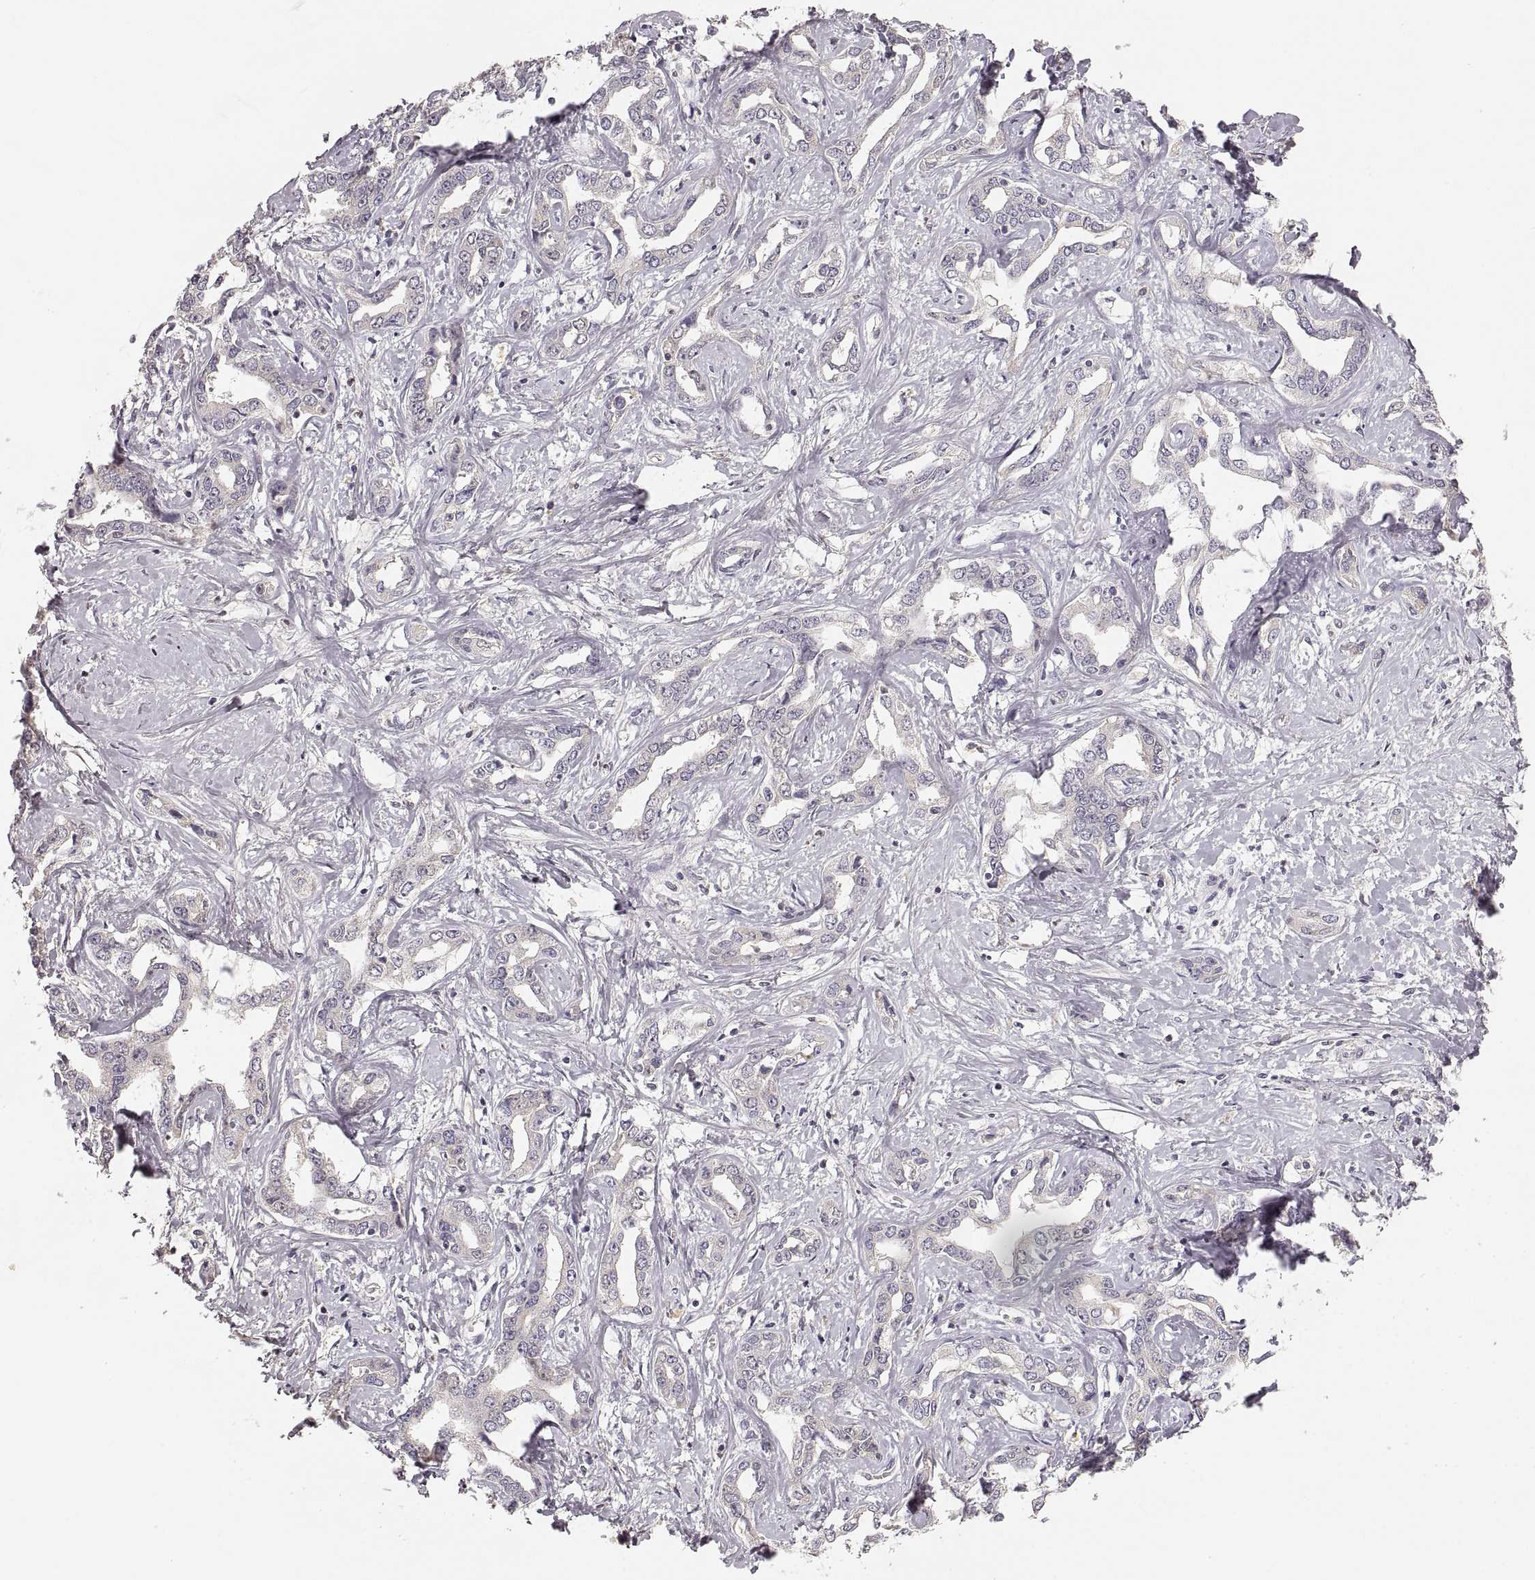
{"staining": {"intensity": "negative", "quantity": "none", "location": "none"}, "tissue": "liver cancer", "cell_type": "Tumor cells", "image_type": "cancer", "snomed": [{"axis": "morphology", "description": "Cholangiocarcinoma"}, {"axis": "topography", "description": "Liver"}], "caption": "Tumor cells show no significant protein staining in liver cholangiocarcinoma. (Stains: DAB immunohistochemistry (IHC) with hematoxylin counter stain, Microscopy: brightfield microscopy at high magnification).", "gene": "RUNDC3A", "patient": {"sex": "male", "age": 59}}